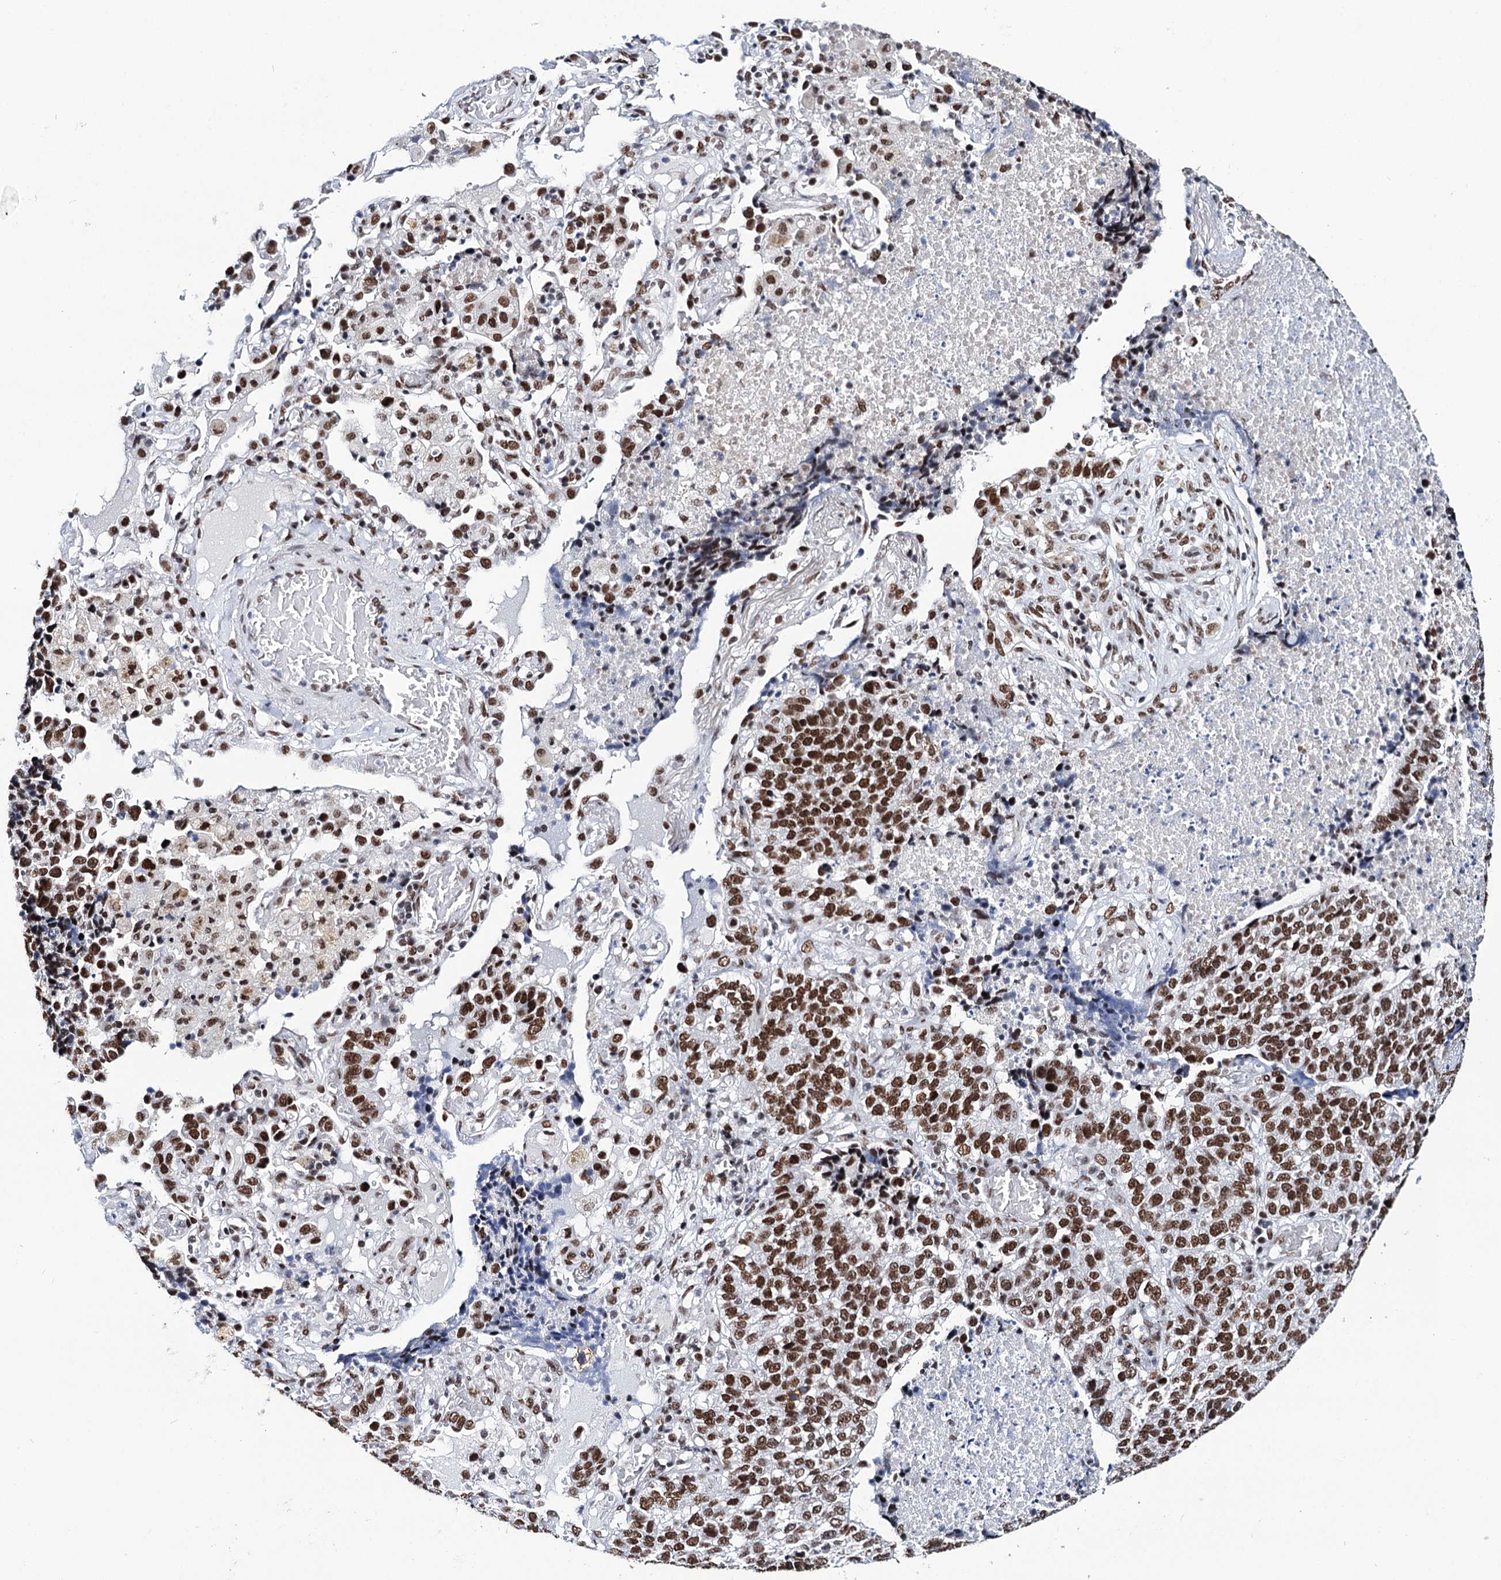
{"staining": {"intensity": "strong", "quantity": ">75%", "location": "nuclear"}, "tissue": "lung cancer", "cell_type": "Tumor cells", "image_type": "cancer", "snomed": [{"axis": "morphology", "description": "Adenocarcinoma, NOS"}, {"axis": "topography", "description": "Lung"}], "caption": "Lung cancer stained with immunohistochemistry reveals strong nuclear expression in approximately >75% of tumor cells.", "gene": "MATR3", "patient": {"sex": "male", "age": 49}}